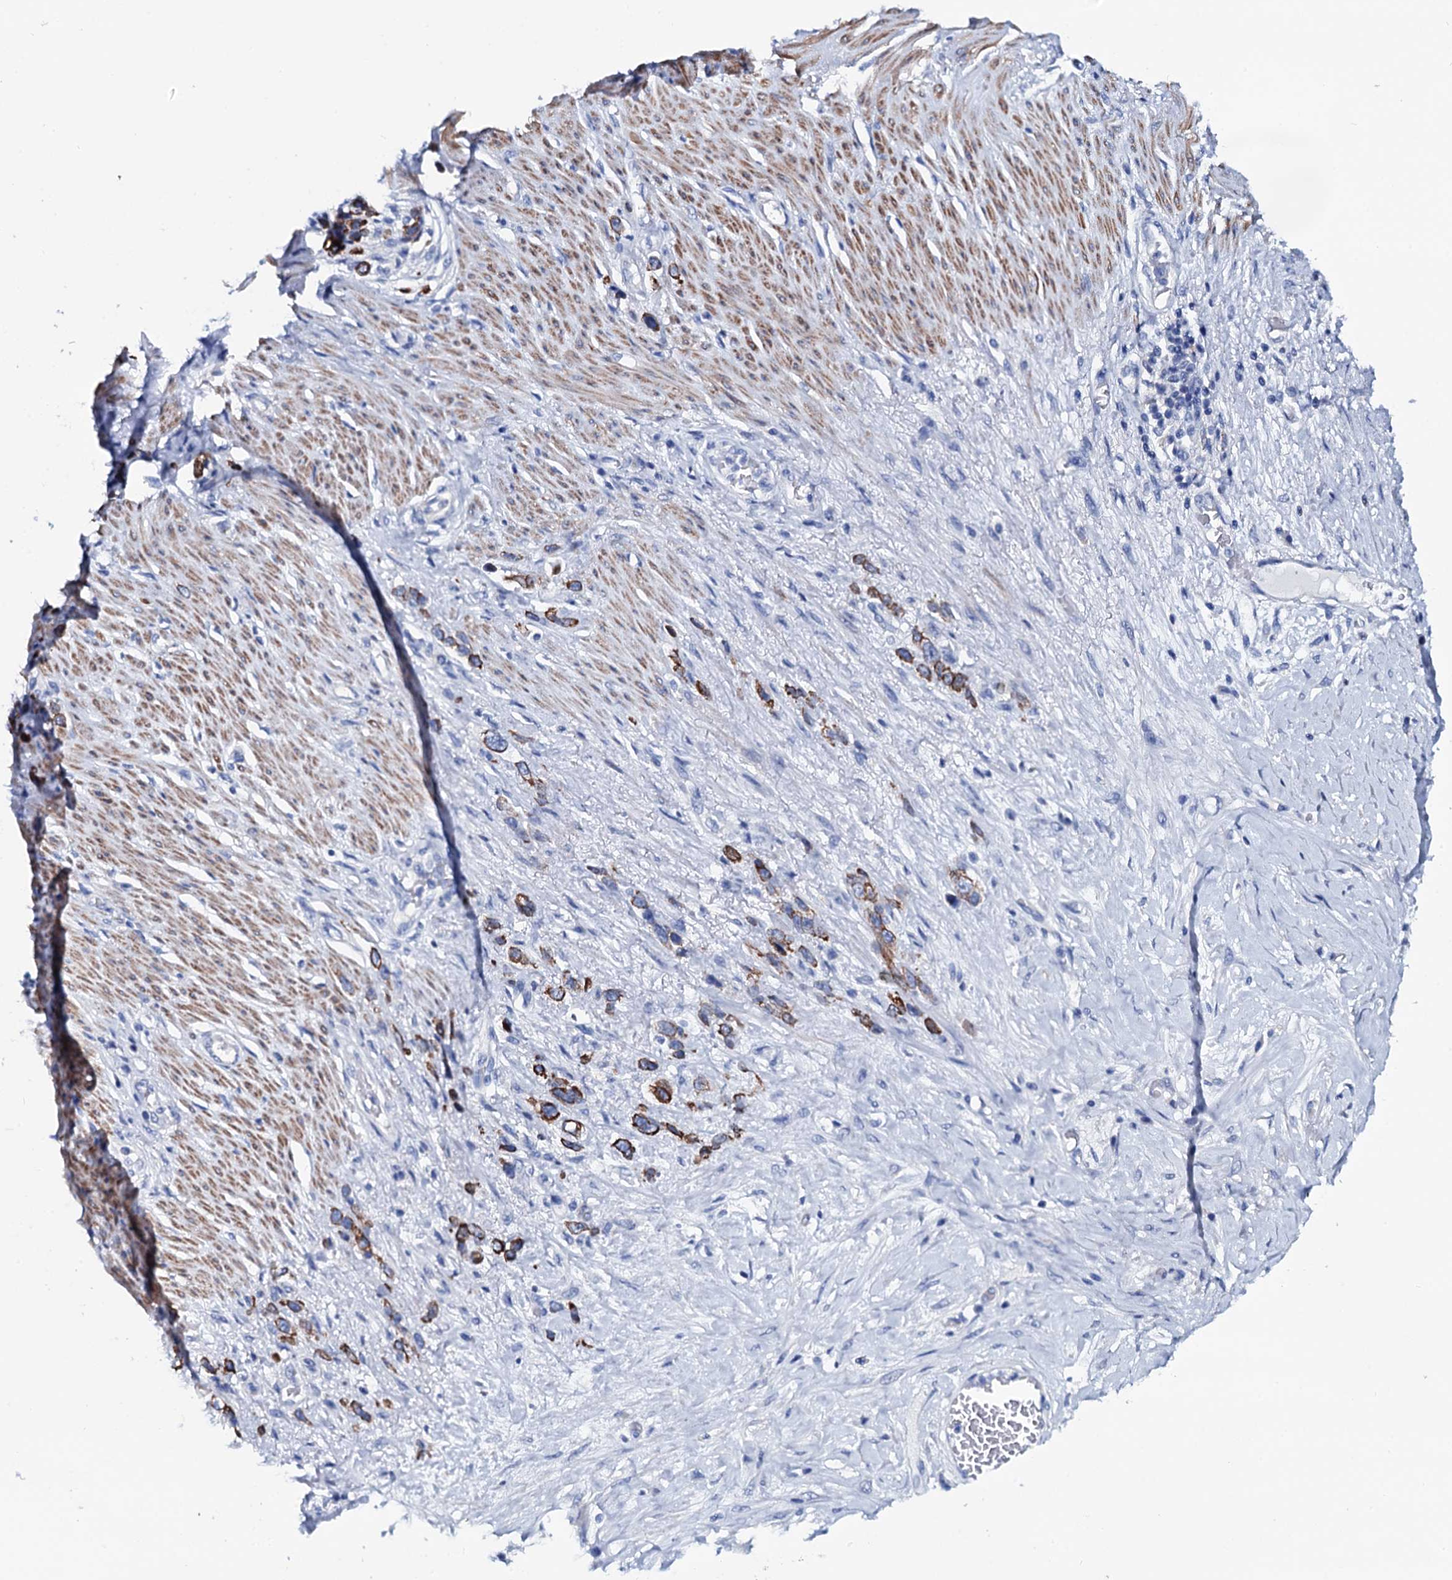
{"staining": {"intensity": "strong", "quantity": ">75%", "location": "cytoplasmic/membranous"}, "tissue": "stomach cancer", "cell_type": "Tumor cells", "image_type": "cancer", "snomed": [{"axis": "morphology", "description": "Adenocarcinoma, NOS"}, {"axis": "morphology", "description": "Adenocarcinoma, High grade"}, {"axis": "topography", "description": "Stomach, upper"}, {"axis": "topography", "description": "Stomach, lower"}], "caption": "The histopathology image demonstrates immunohistochemical staining of stomach cancer. There is strong cytoplasmic/membranous positivity is seen in approximately >75% of tumor cells.", "gene": "GYS2", "patient": {"sex": "female", "age": 65}}